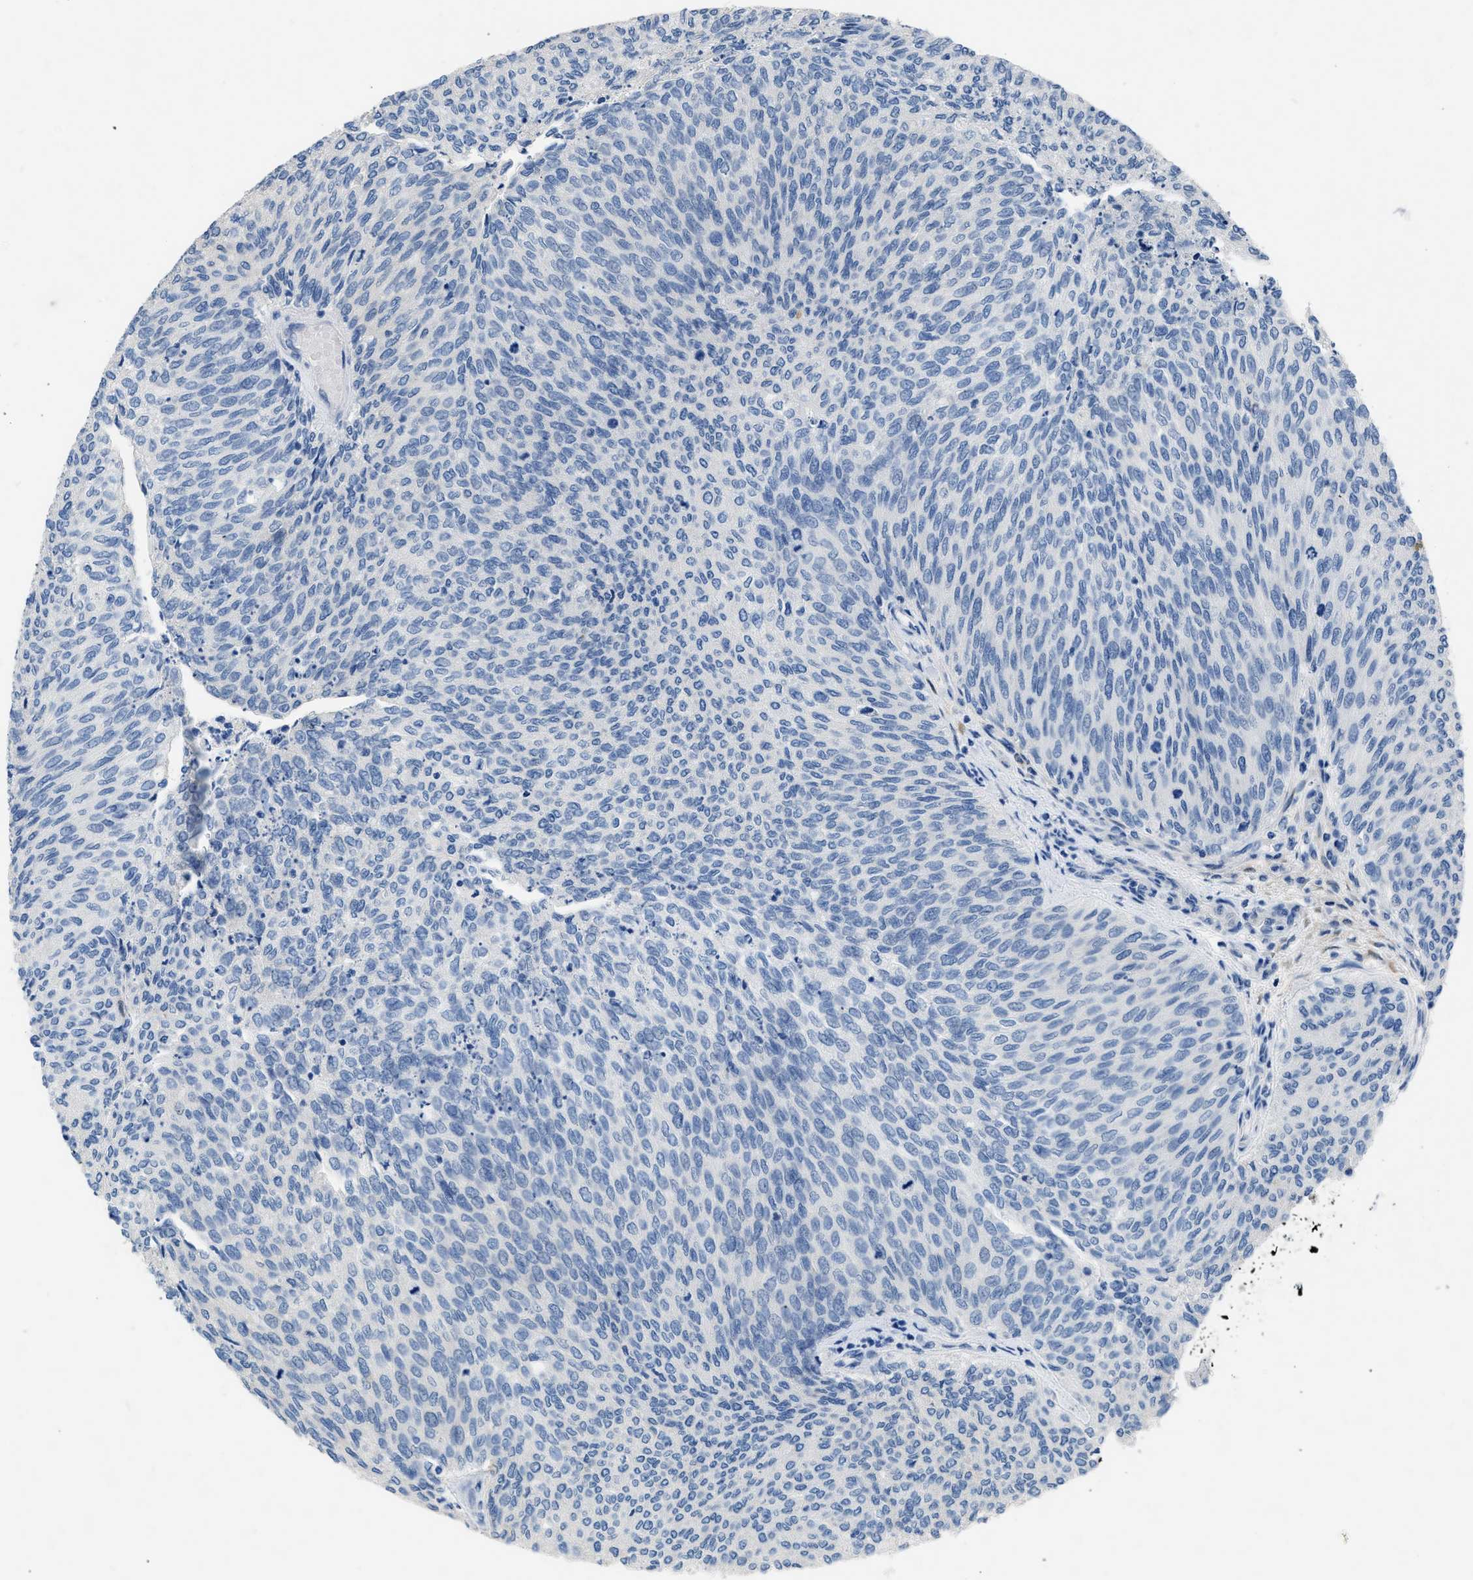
{"staining": {"intensity": "negative", "quantity": "none", "location": "none"}, "tissue": "urothelial cancer", "cell_type": "Tumor cells", "image_type": "cancer", "snomed": [{"axis": "morphology", "description": "Urothelial carcinoma, Low grade"}, {"axis": "topography", "description": "Urinary bladder"}], "caption": "Image shows no significant protein expression in tumor cells of urothelial cancer.", "gene": "RBP1", "patient": {"sex": "female", "age": 79}}